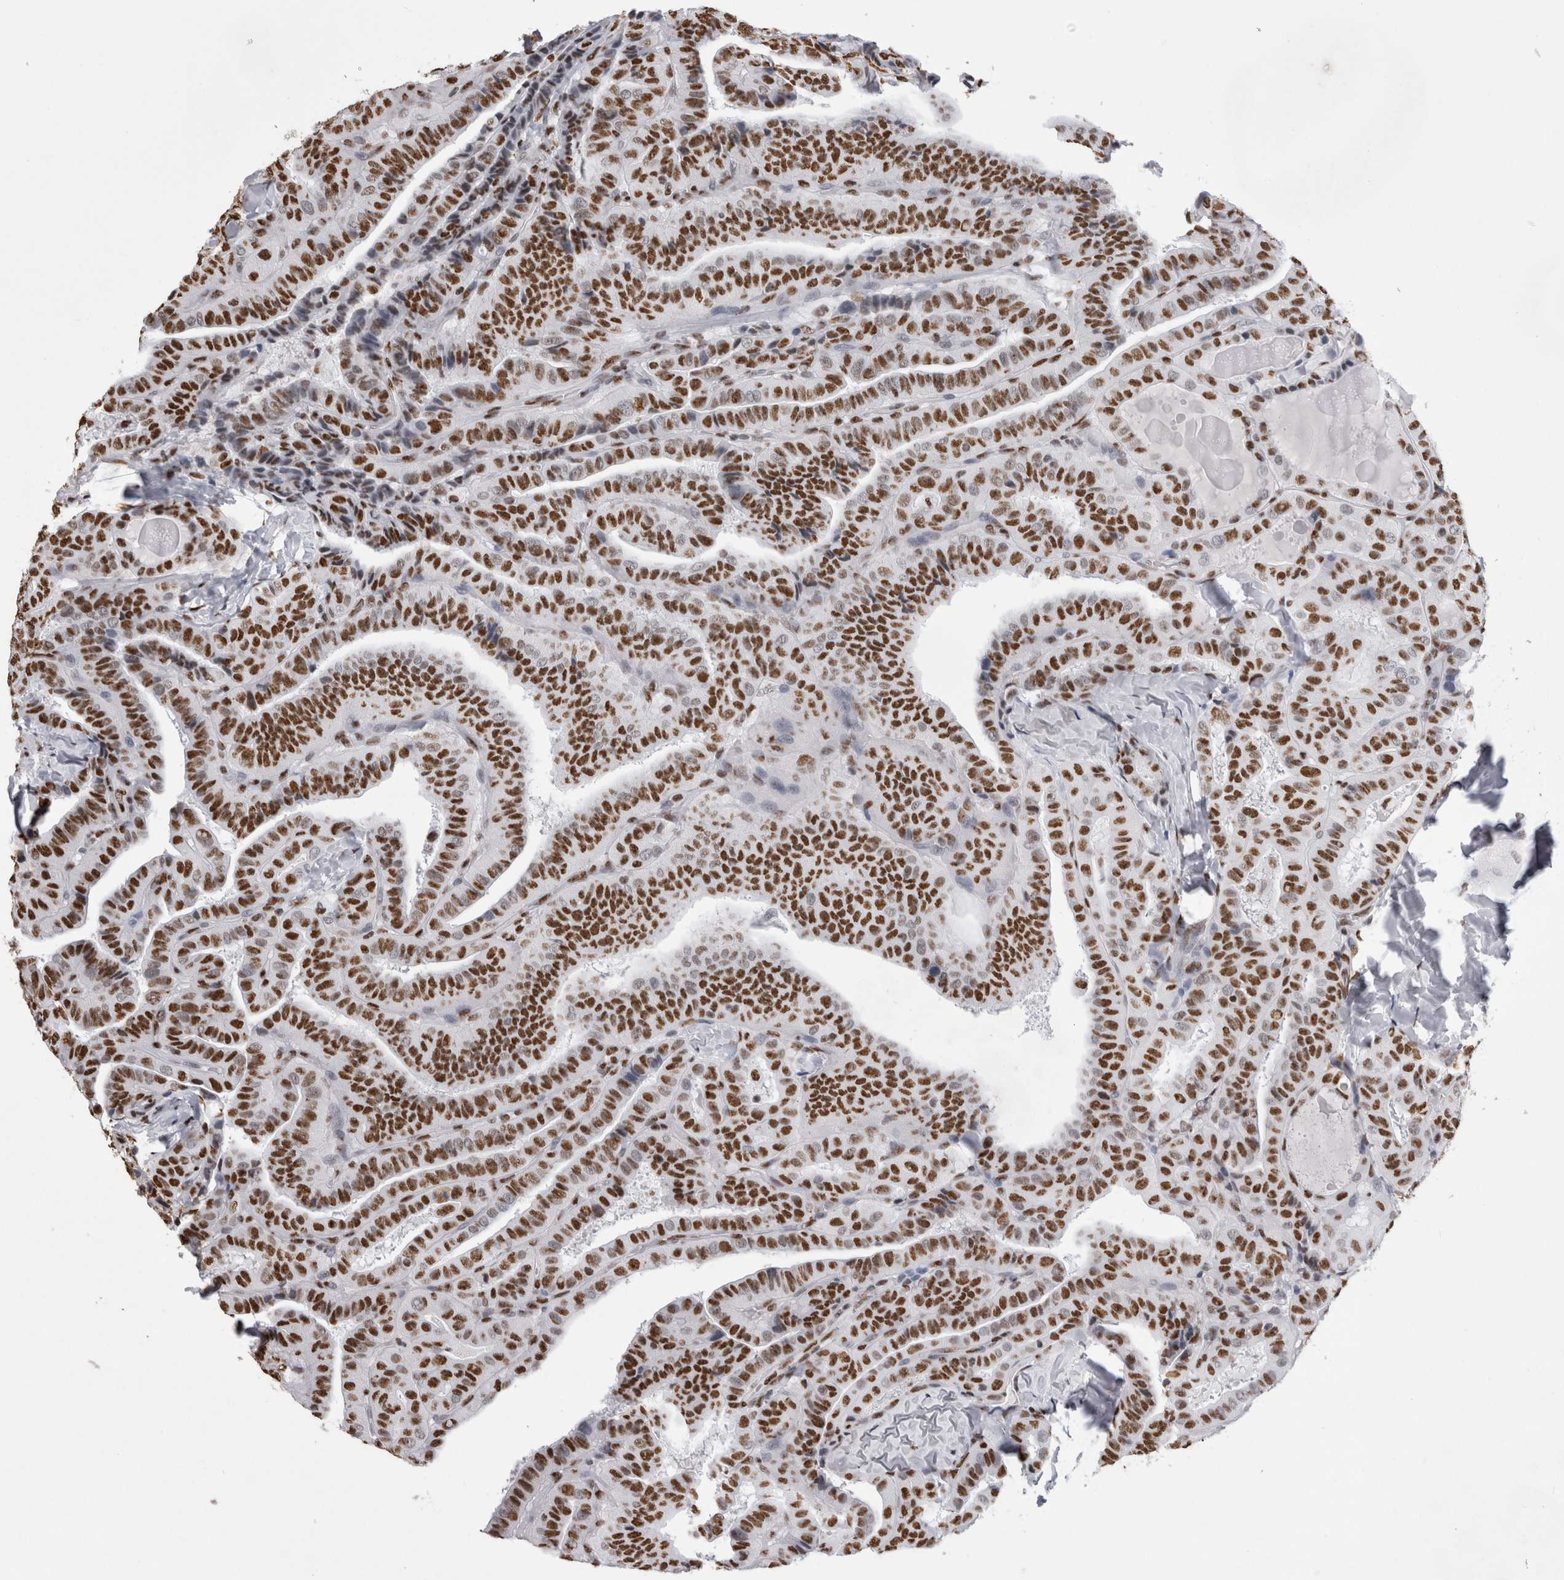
{"staining": {"intensity": "strong", "quantity": ">75%", "location": "nuclear"}, "tissue": "thyroid cancer", "cell_type": "Tumor cells", "image_type": "cancer", "snomed": [{"axis": "morphology", "description": "Papillary adenocarcinoma, NOS"}, {"axis": "topography", "description": "Thyroid gland"}], "caption": "IHC of thyroid papillary adenocarcinoma demonstrates high levels of strong nuclear expression in about >75% of tumor cells. The staining was performed using DAB to visualize the protein expression in brown, while the nuclei were stained in blue with hematoxylin (Magnification: 20x).", "gene": "ALPK3", "patient": {"sex": "male", "age": 77}}